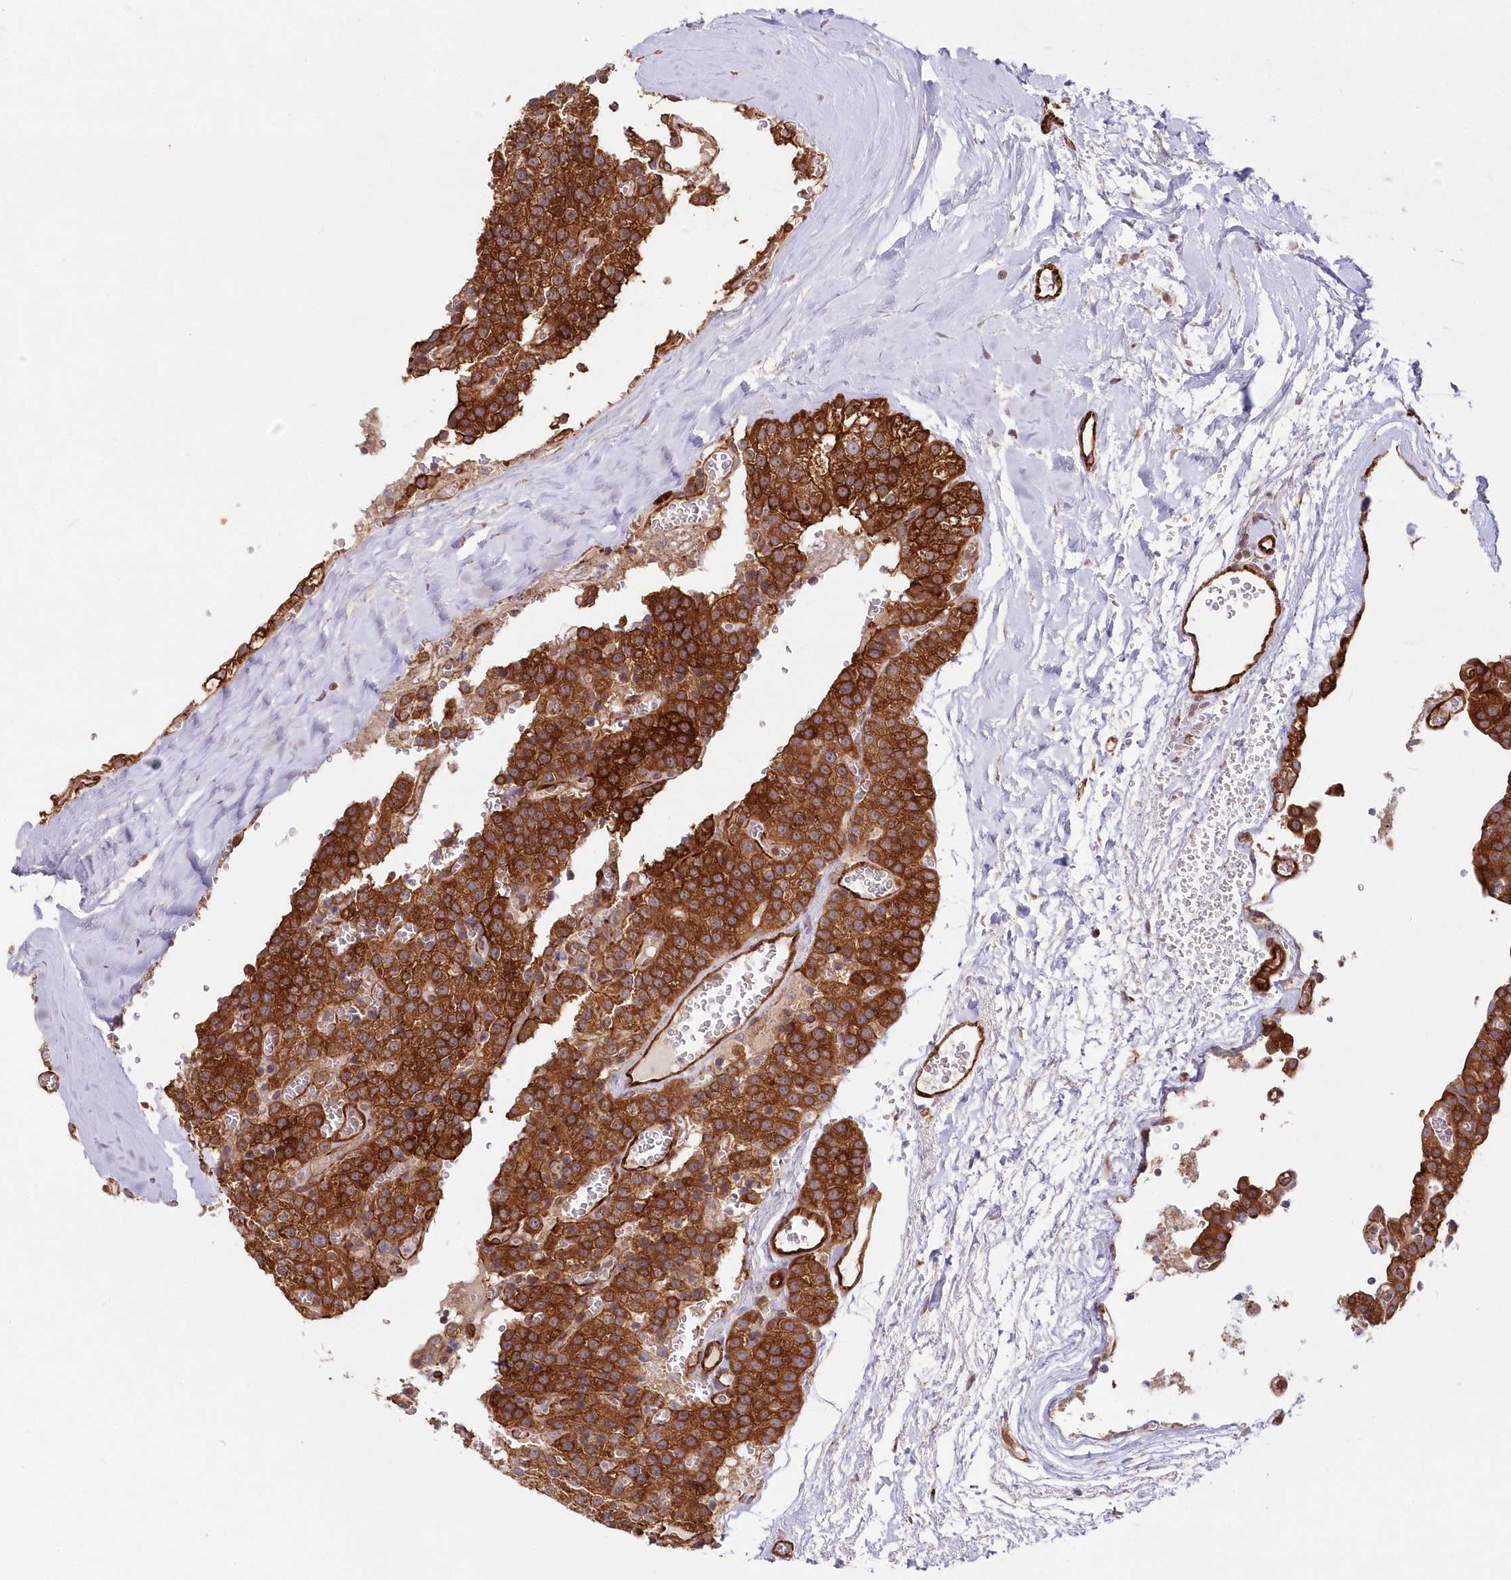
{"staining": {"intensity": "strong", "quantity": ">75%", "location": "cytoplasmic/membranous"}, "tissue": "parathyroid gland", "cell_type": "Glandular cells", "image_type": "normal", "snomed": [{"axis": "morphology", "description": "Normal tissue, NOS"}, {"axis": "topography", "description": "Parathyroid gland"}], "caption": "Immunohistochemical staining of normal parathyroid gland displays >75% levels of strong cytoplasmic/membranous protein expression in about >75% of glandular cells. The staining is performed using DAB brown chromogen to label protein expression. The nuclei are counter-stained blue using hematoxylin.", "gene": "AFAP1L2", "patient": {"sex": "female", "age": 64}}